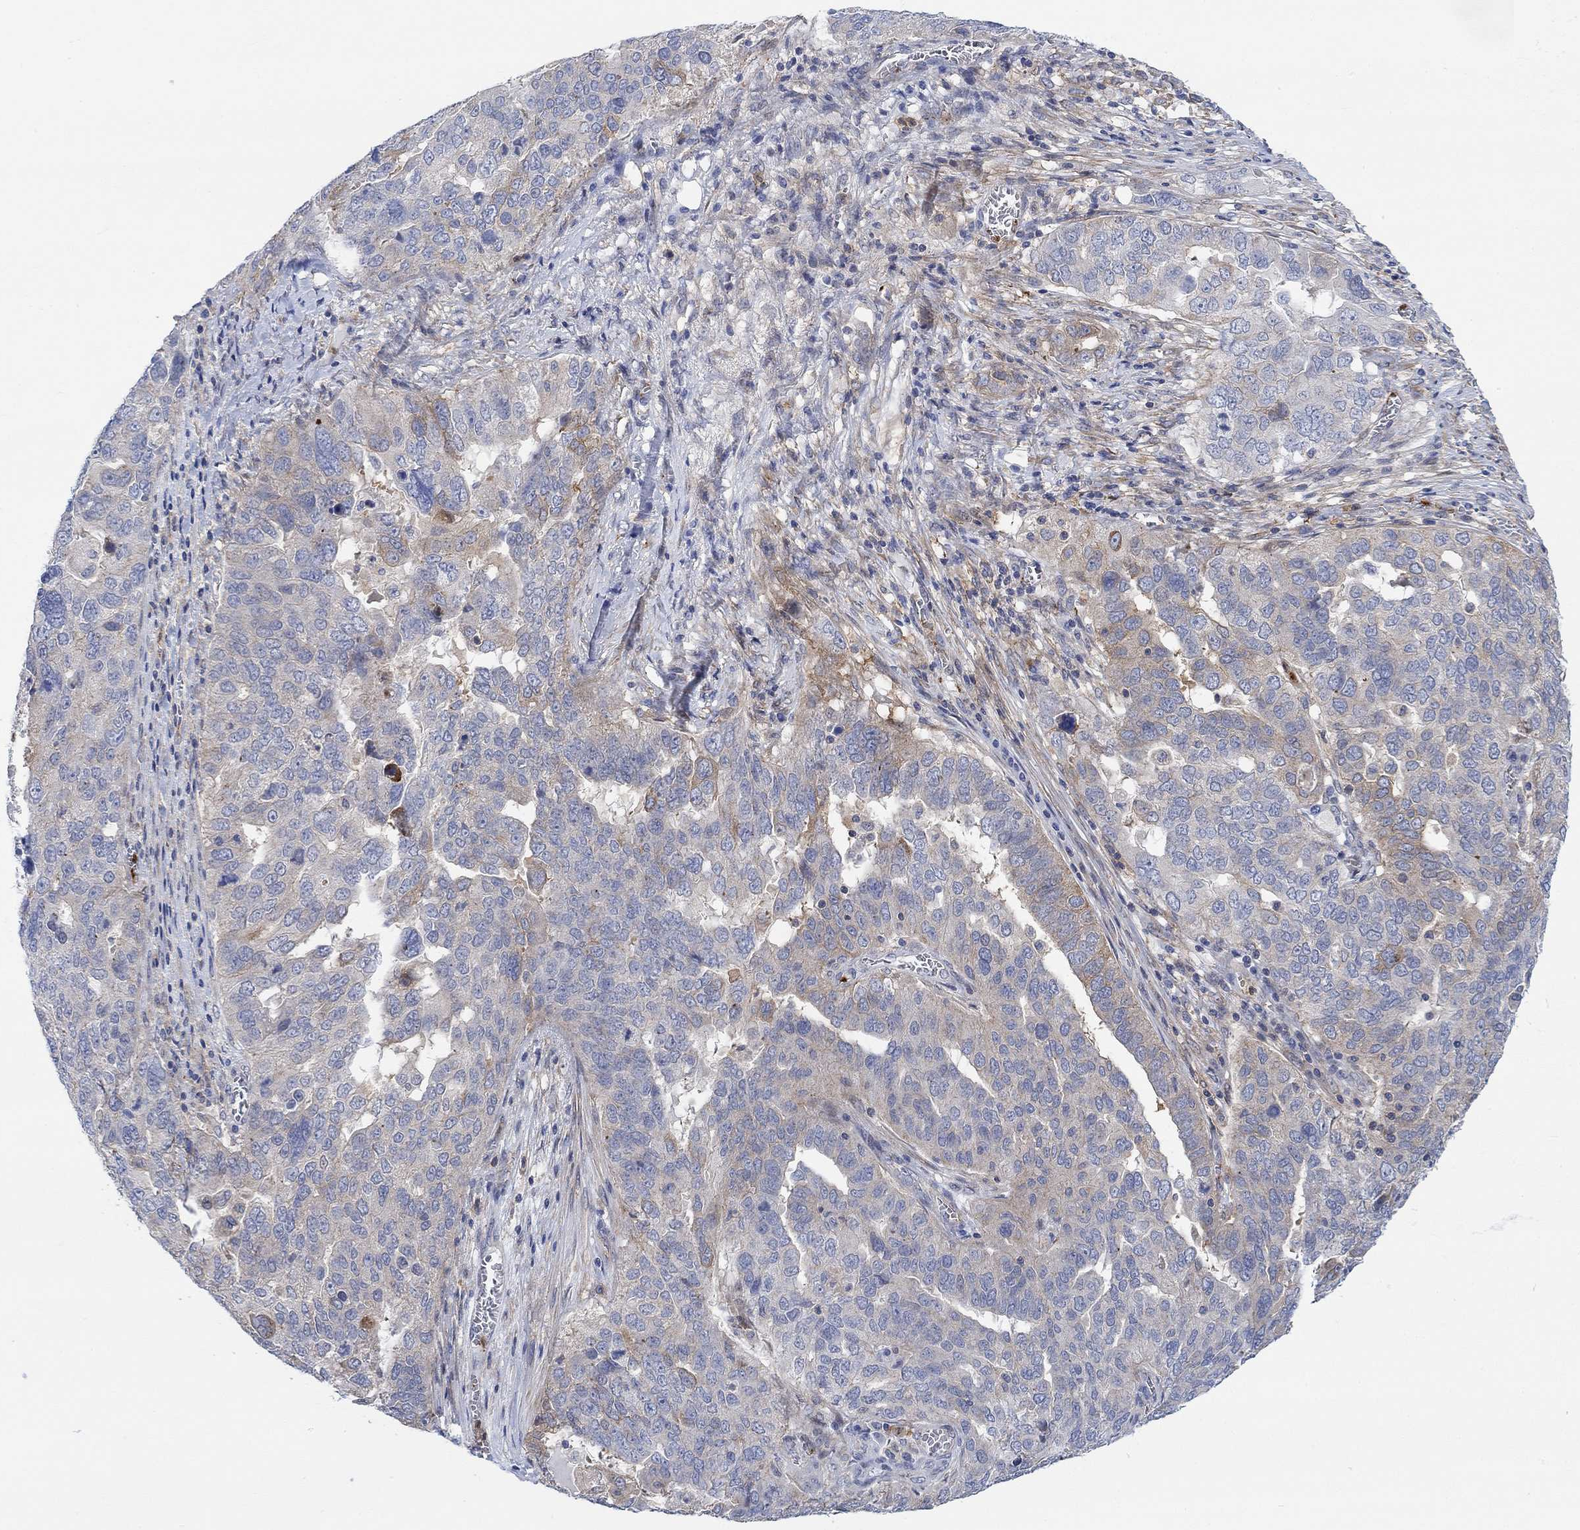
{"staining": {"intensity": "weak", "quantity": "<25%", "location": "cytoplasmic/membranous"}, "tissue": "ovarian cancer", "cell_type": "Tumor cells", "image_type": "cancer", "snomed": [{"axis": "morphology", "description": "Carcinoma, endometroid"}, {"axis": "topography", "description": "Soft tissue"}, {"axis": "topography", "description": "Ovary"}], "caption": "This is an IHC image of human ovarian cancer (endometroid carcinoma). There is no positivity in tumor cells.", "gene": "PMFBP1", "patient": {"sex": "female", "age": 52}}